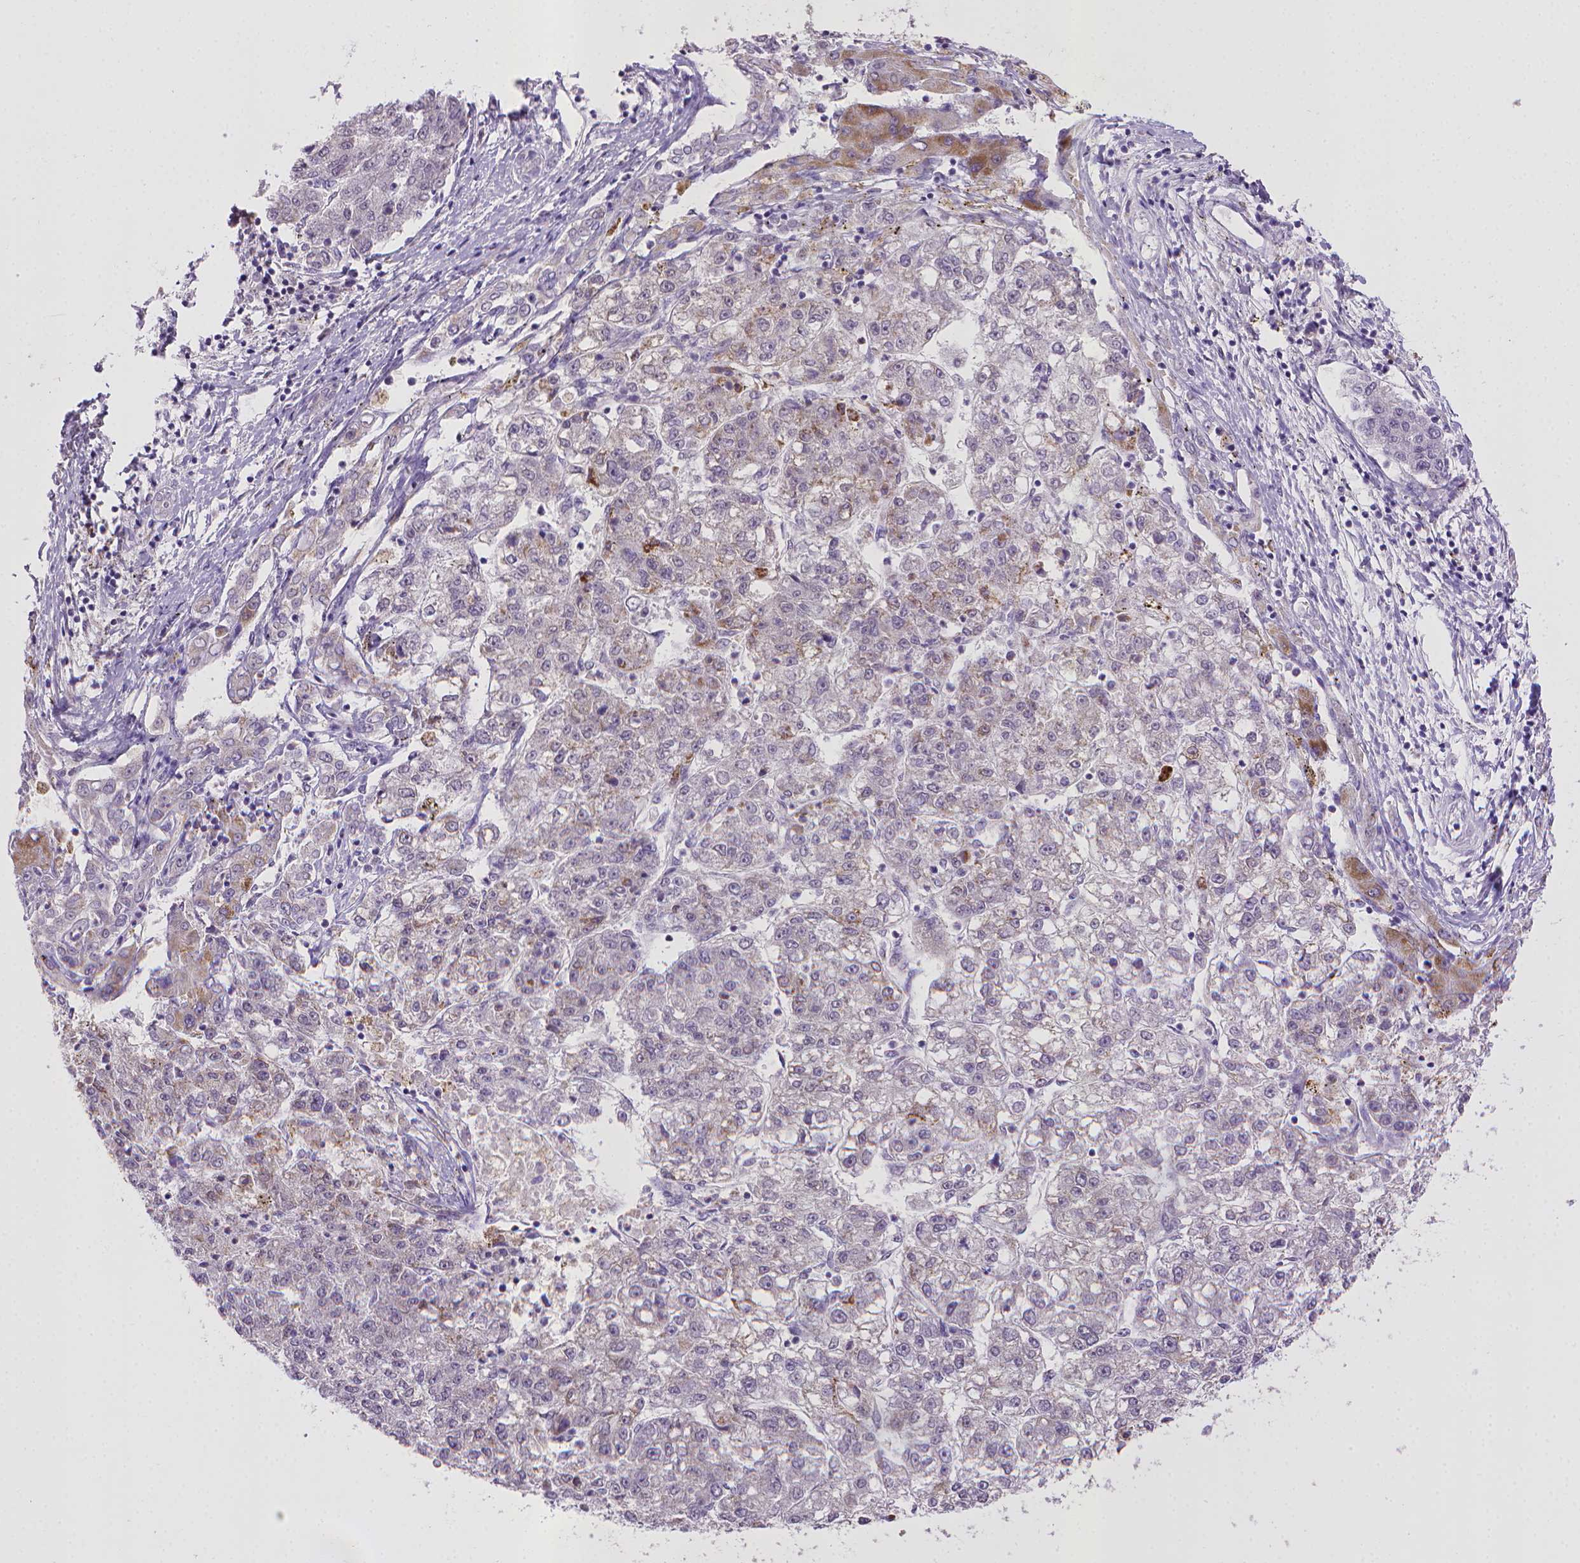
{"staining": {"intensity": "moderate", "quantity": "<25%", "location": "cytoplasmic/membranous"}, "tissue": "liver cancer", "cell_type": "Tumor cells", "image_type": "cancer", "snomed": [{"axis": "morphology", "description": "Carcinoma, Hepatocellular, NOS"}, {"axis": "topography", "description": "Liver"}], "caption": "Immunohistochemical staining of hepatocellular carcinoma (liver) demonstrates moderate cytoplasmic/membranous protein expression in about <25% of tumor cells.", "gene": "KMO", "patient": {"sex": "male", "age": 56}}